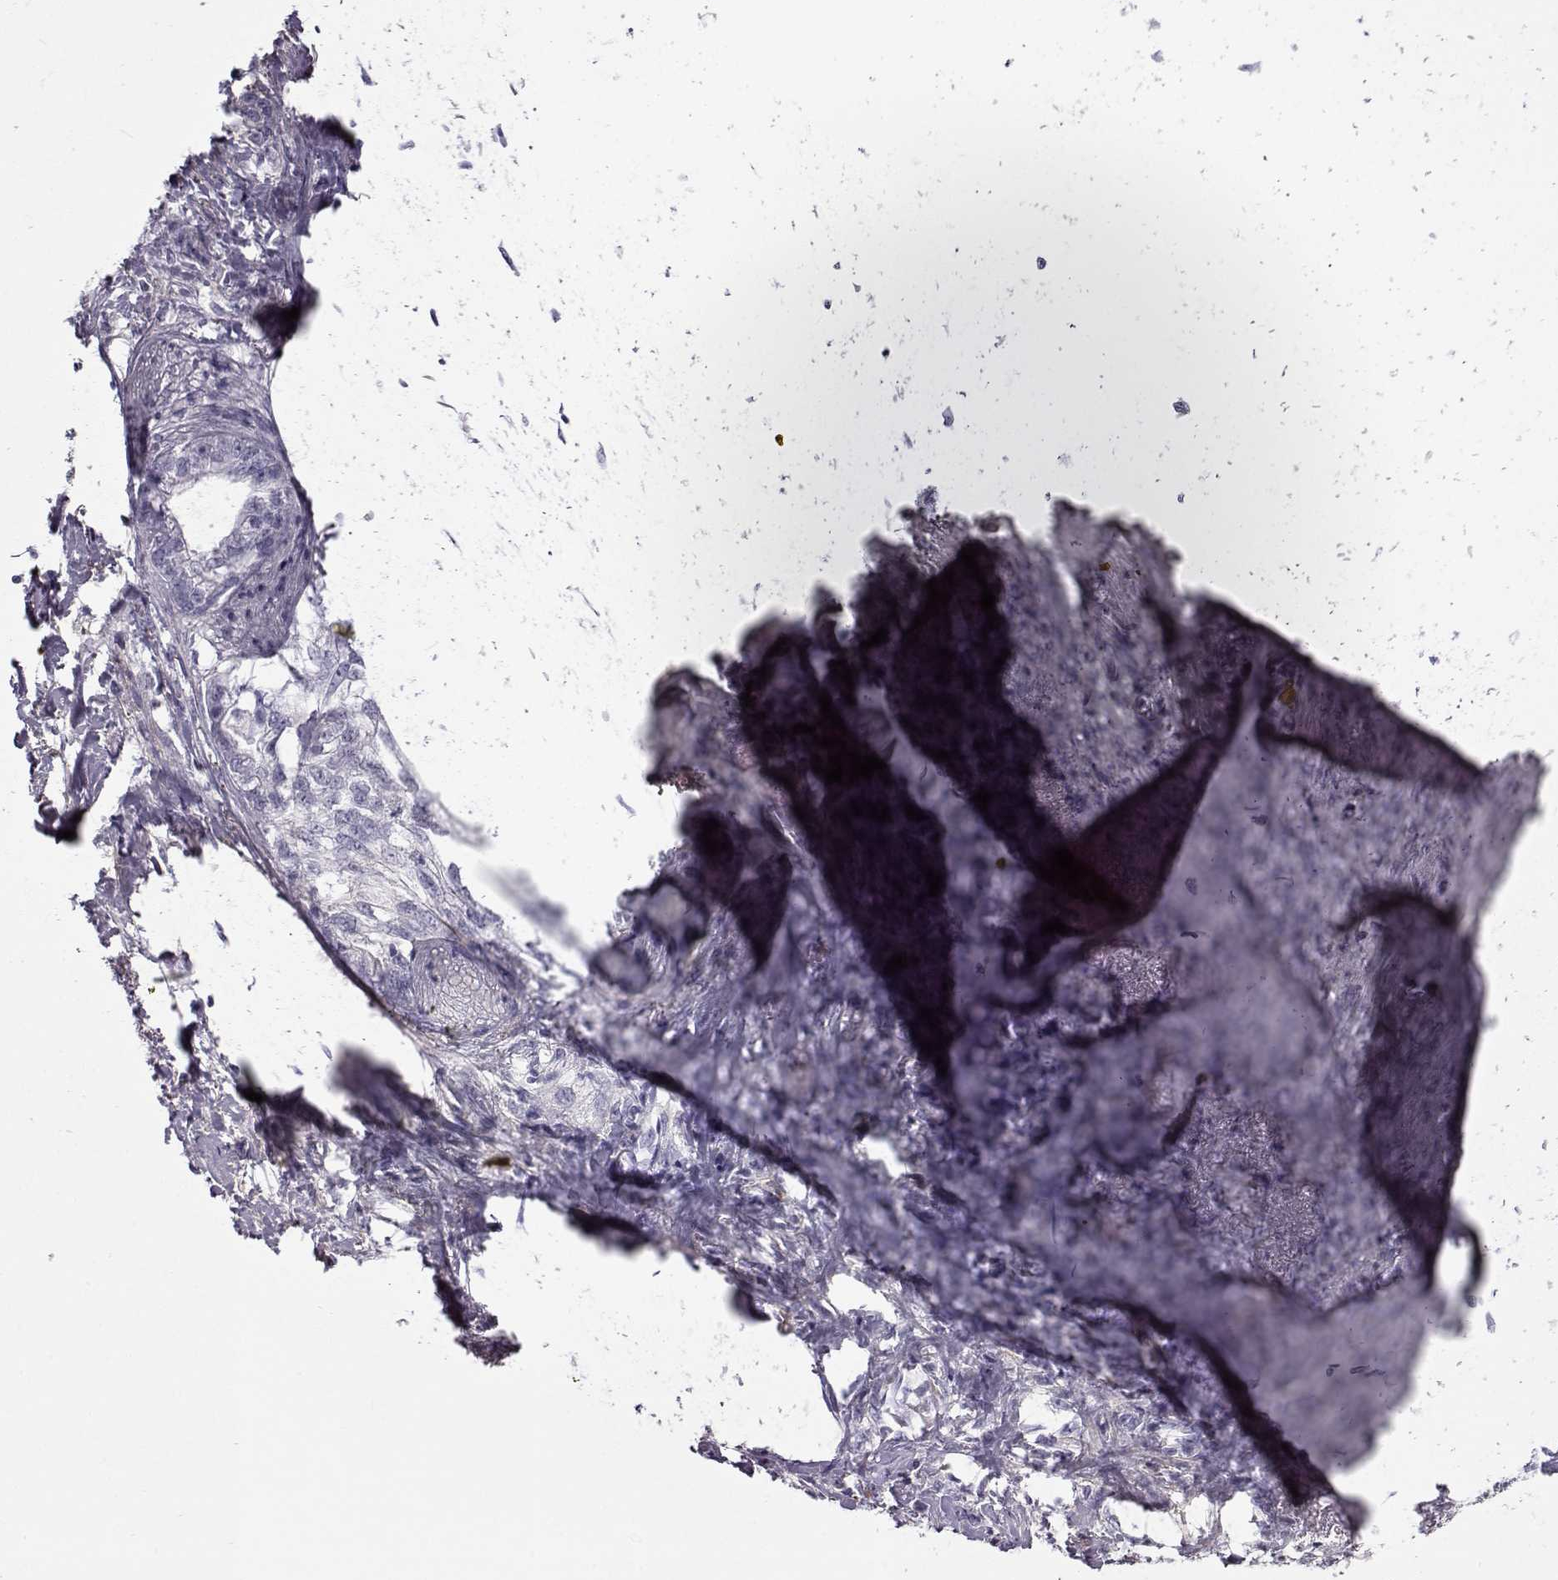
{"staining": {"intensity": "negative", "quantity": "none", "location": "none"}, "tissue": "stomach cancer", "cell_type": "Tumor cells", "image_type": "cancer", "snomed": [{"axis": "morphology", "description": "Adenocarcinoma, NOS"}, {"axis": "topography", "description": "Stomach, lower"}], "caption": "Adenocarcinoma (stomach) was stained to show a protein in brown. There is no significant positivity in tumor cells.", "gene": "GTSF1L", "patient": {"sex": "male", "age": 88}}